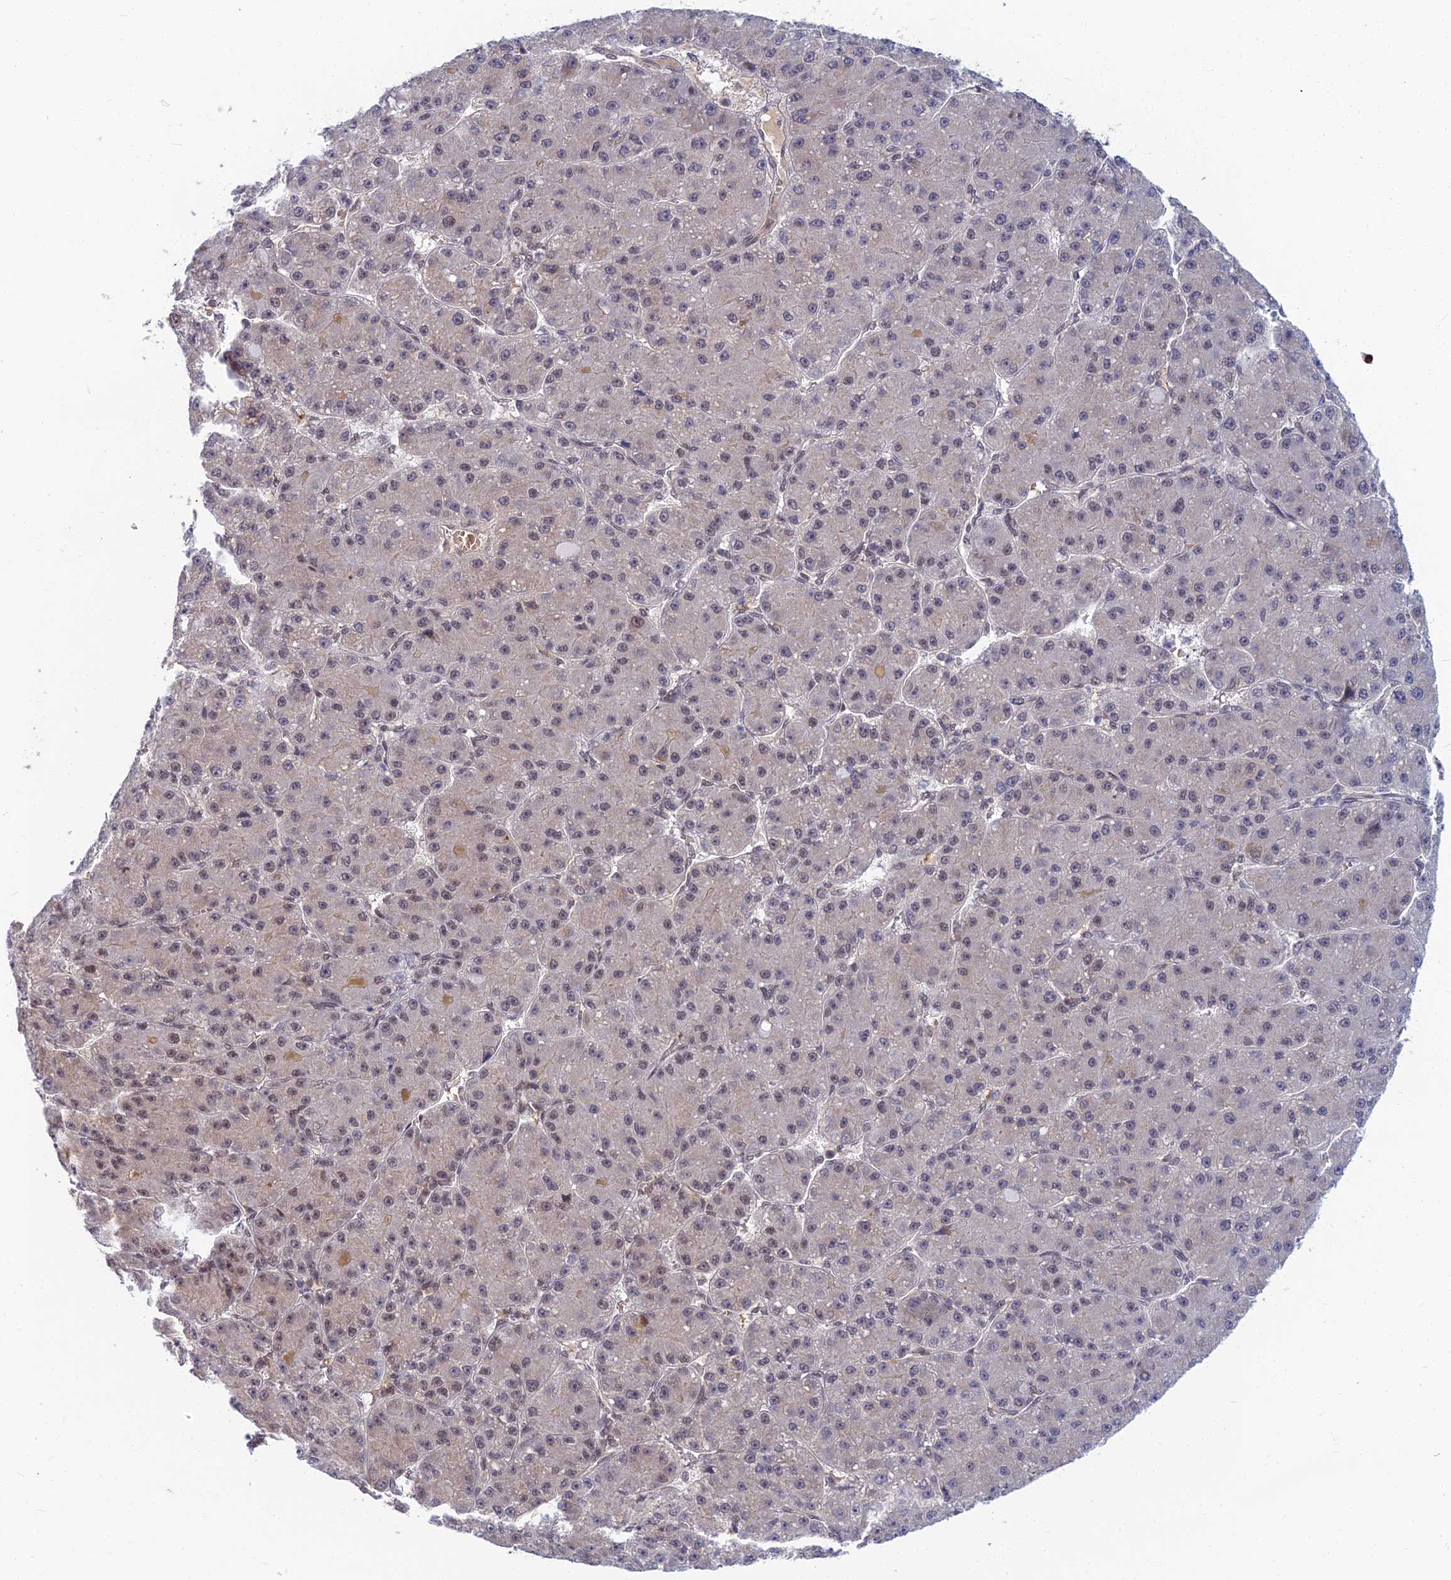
{"staining": {"intensity": "weak", "quantity": "<25%", "location": "nuclear"}, "tissue": "liver cancer", "cell_type": "Tumor cells", "image_type": "cancer", "snomed": [{"axis": "morphology", "description": "Carcinoma, Hepatocellular, NOS"}, {"axis": "topography", "description": "Liver"}], "caption": "Tumor cells show no significant protein staining in hepatocellular carcinoma (liver).", "gene": "TCEA2", "patient": {"sex": "male", "age": 67}}